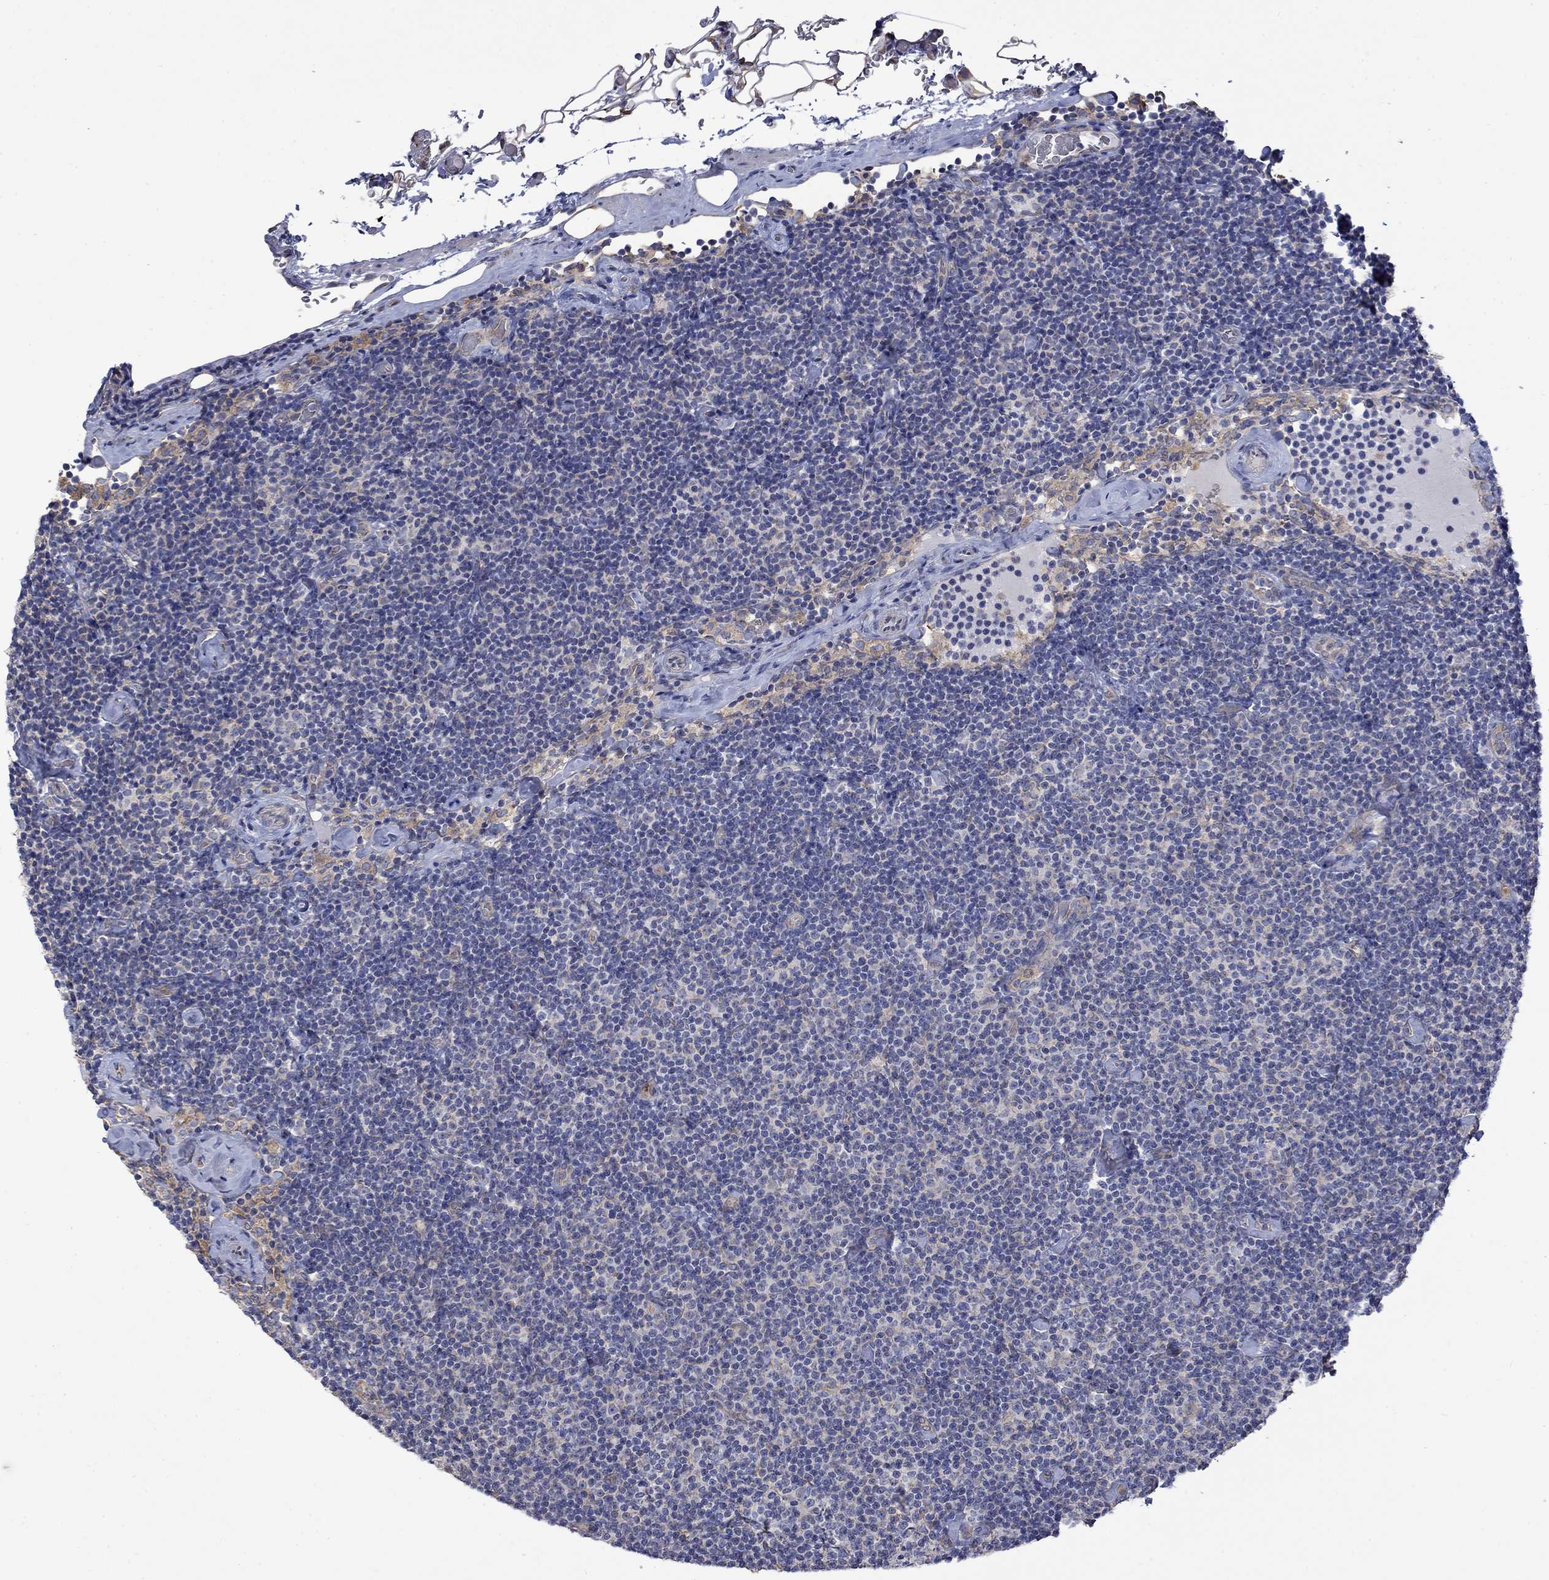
{"staining": {"intensity": "negative", "quantity": "none", "location": "none"}, "tissue": "lymphoma", "cell_type": "Tumor cells", "image_type": "cancer", "snomed": [{"axis": "morphology", "description": "Malignant lymphoma, non-Hodgkin's type, Low grade"}, {"axis": "topography", "description": "Lymph node"}], "caption": "Tumor cells are negative for protein expression in human lymphoma.", "gene": "CAMKK2", "patient": {"sex": "male", "age": 81}}